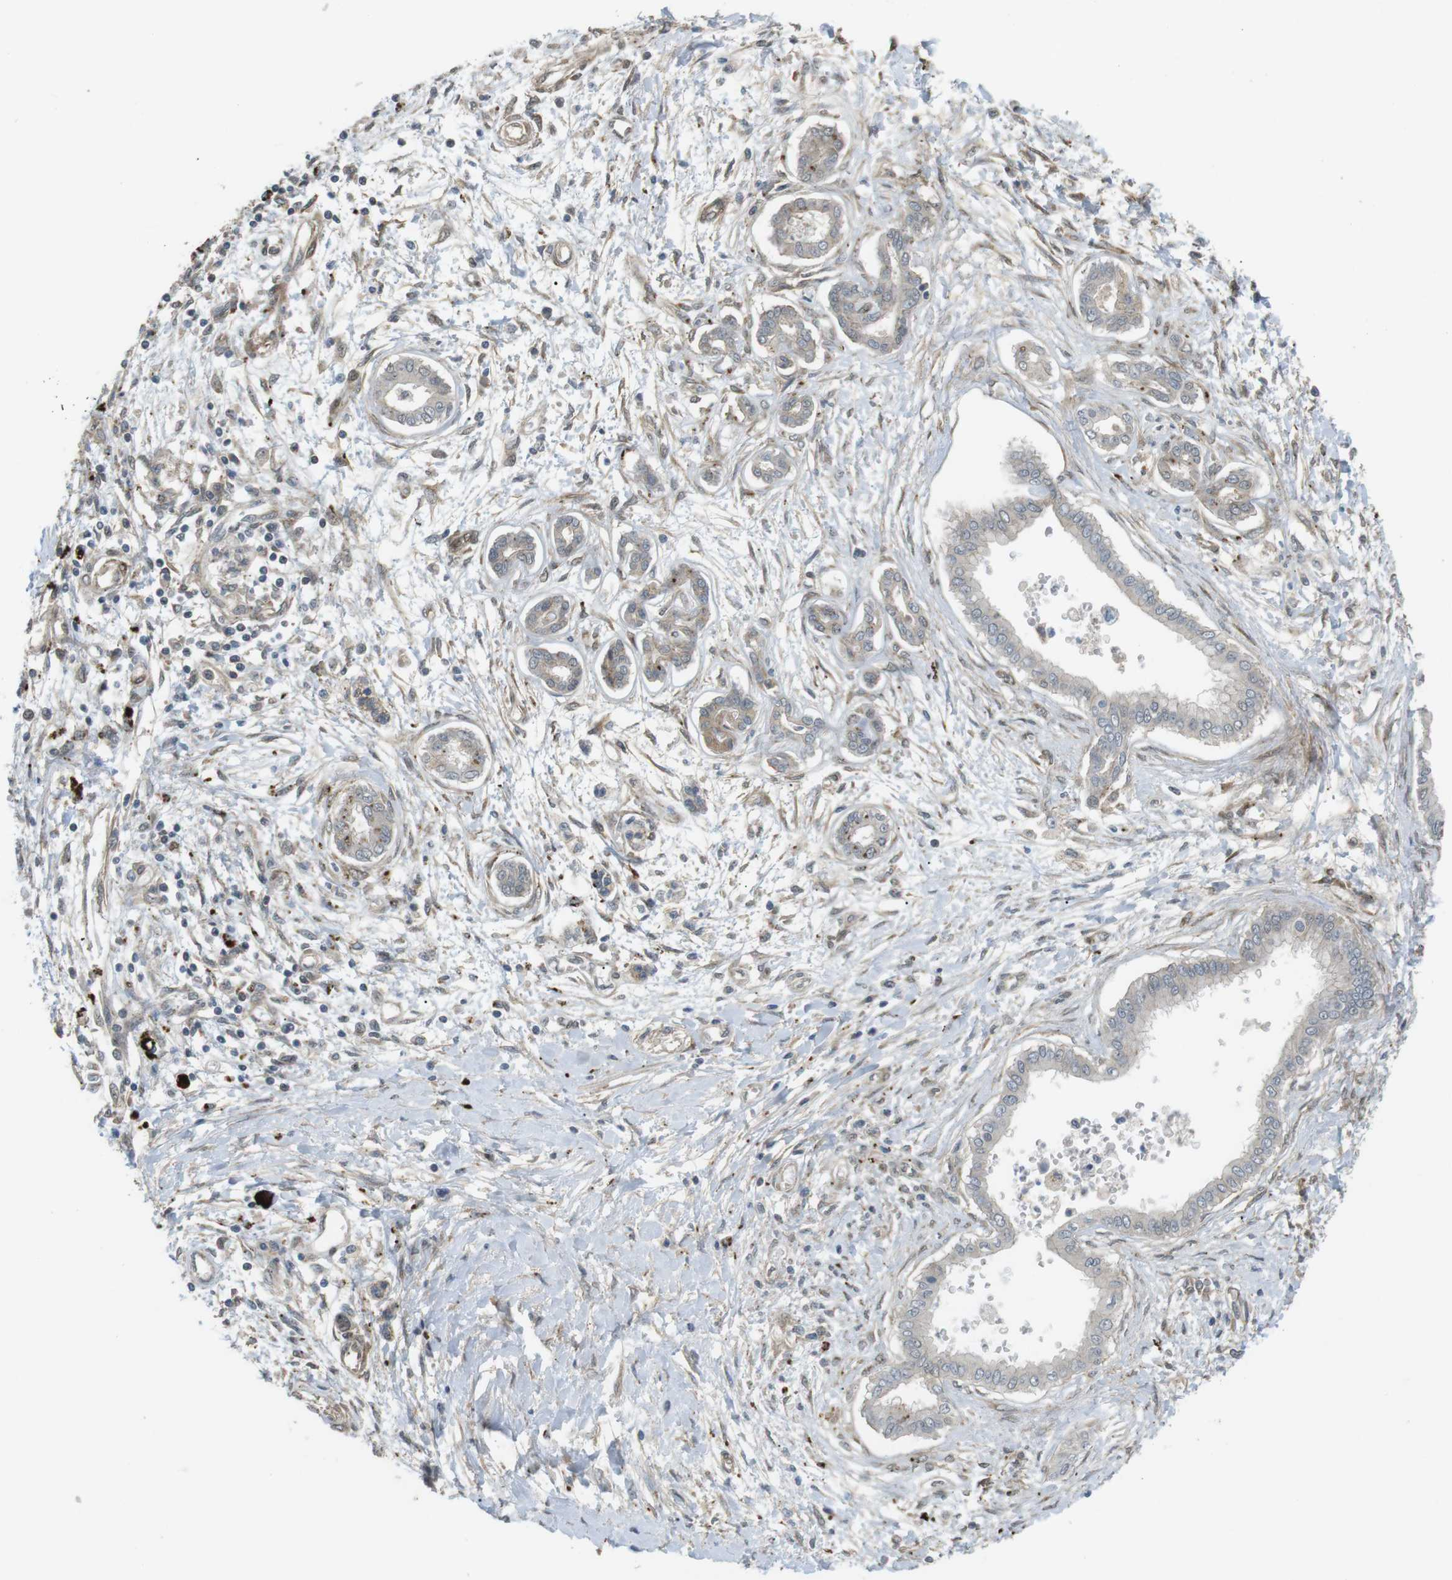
{"staining": {"intensity": "negative", "quantity": "none", "location": "none"}, "tissue": "pancreatic cancer", "cell_type": "Tumor cells", "image_type": "cancer", "snomed": [{"axis": "morphology", "description": "Adenocarcinoma, NOS"}, {"axis": "topography", "description": "Pancreas"}], "caption": "This is an IHC micrograph of pancreatic cancer (adenocarcinoma). There is no positivity in tumor cells.", "gene": "KANK2", "patient": {"sex": "male", "age": 56}}